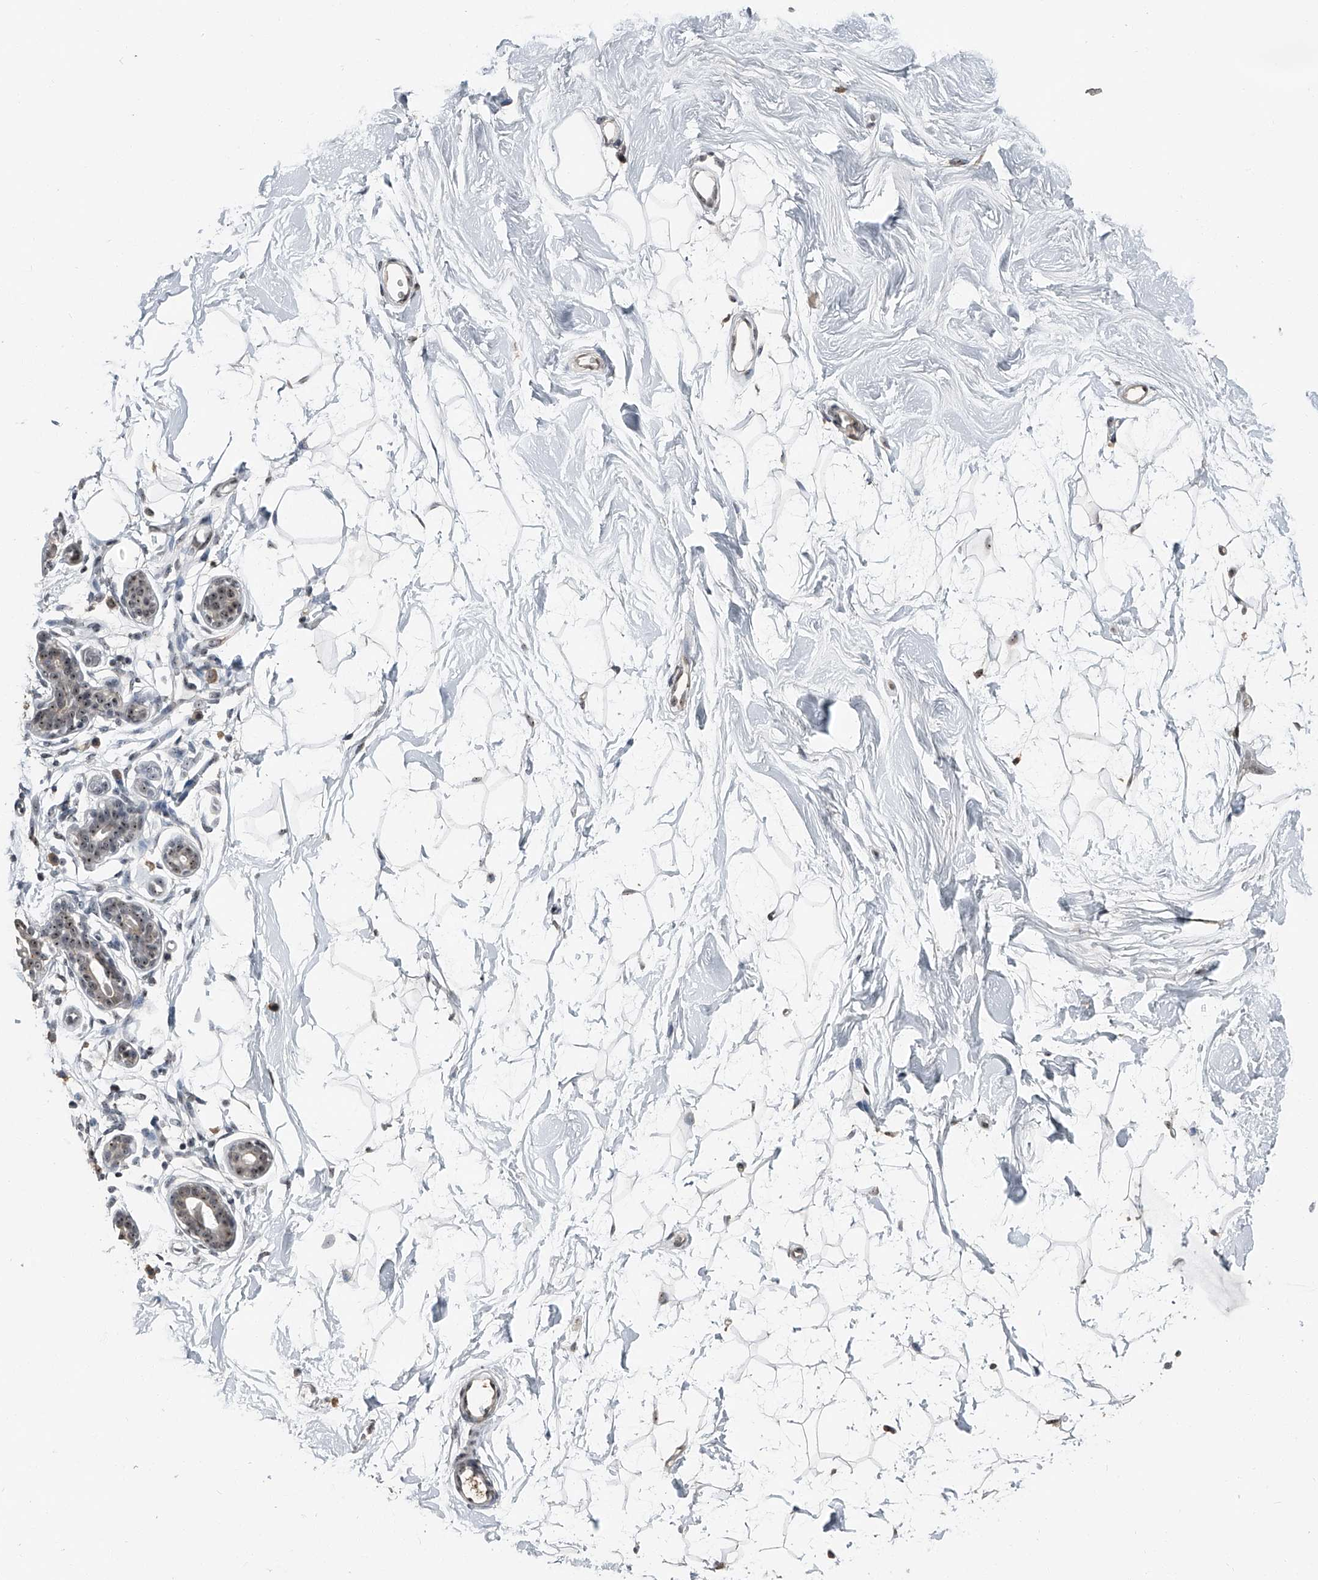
{"staining": {"intensity": "negative", "quantity": "none", "location": "none"}, "tissue": "breast", "cell_type": "Adipocytes", "image_type": "normal", "snomed": [{"axis": "morphology", "description": "Normal tissue, NOS"}, {"axis": "topography", "description": "Breast"}], "caption": "An immunohistochemistry histopathology image of benign breast is shown. There is no staining in adipocytes of breast. (Brightfield microscopy of DAB (3,3'-diaminobenzidine) IHC at high magnification).", "gene": "TCOF1", "patient": {"sex": "female", "age": 26}}